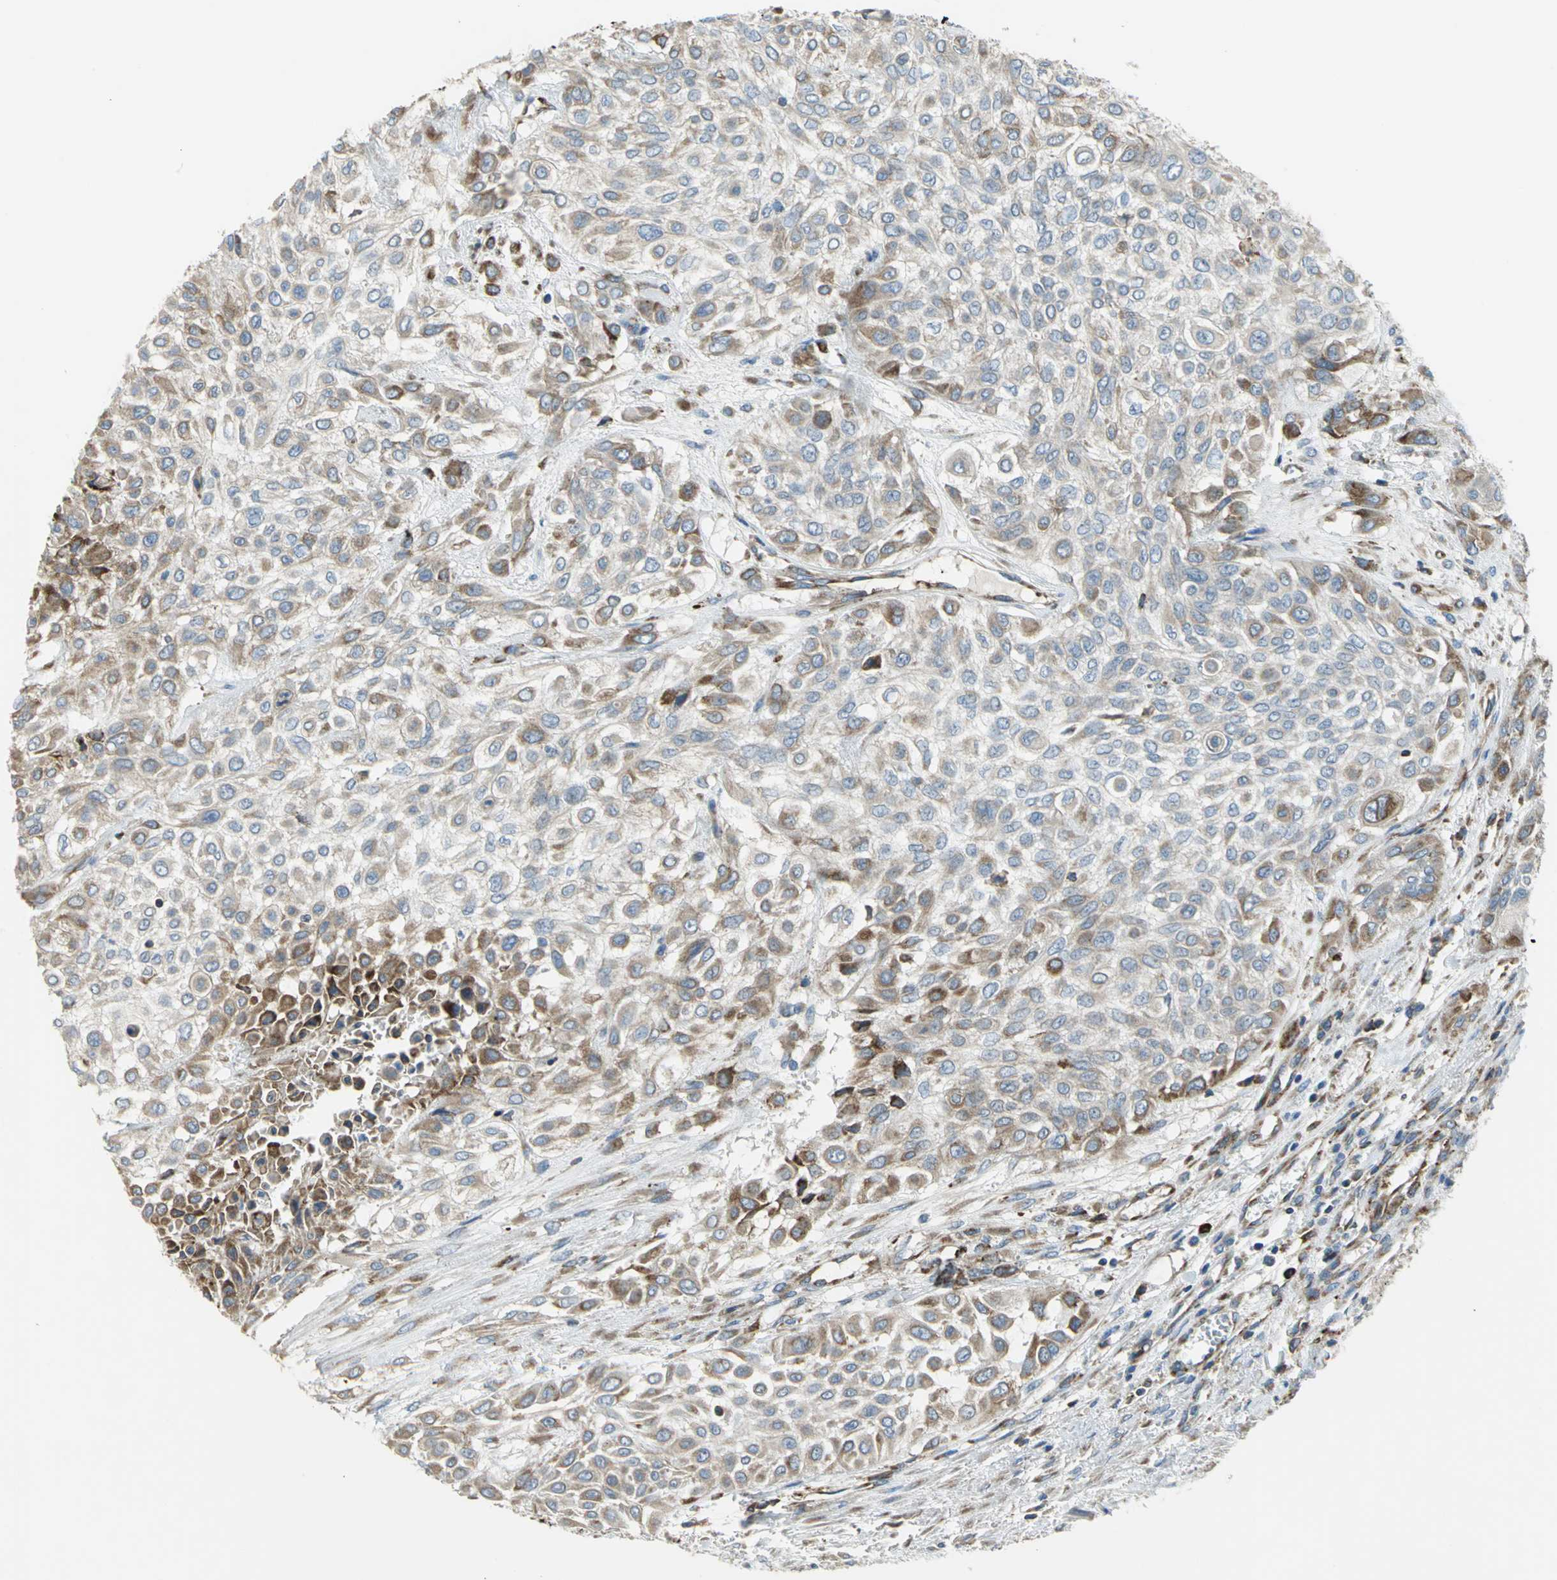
{"staining": {"intensity": "strong", "quantity": ">75%", "location": "cytoplasmic/membranous"}, "tissue": "urothelial cancer", "cell_type": "Tumor cells", "image_type": "cancer", "snomed": [{"axis": "morphology", "description": "Urothelial carcinoma, High grade"}, {"axis": "topography", "description": "Urinary bladder"}], "caption": "Immunohistochemistry histopathology image of neoplastic tissue: urothelial carcinoma (high-grade) stained using immunohistochemistry (IHC) reveals high levels of strong protein expression localized specifically in the cytoplasmic/membranous of tumor cells, appearing as a cytoplasmic/membranous brown color.", "gene": "TULP4", "patient": {"sex": "male", "age": 57}}